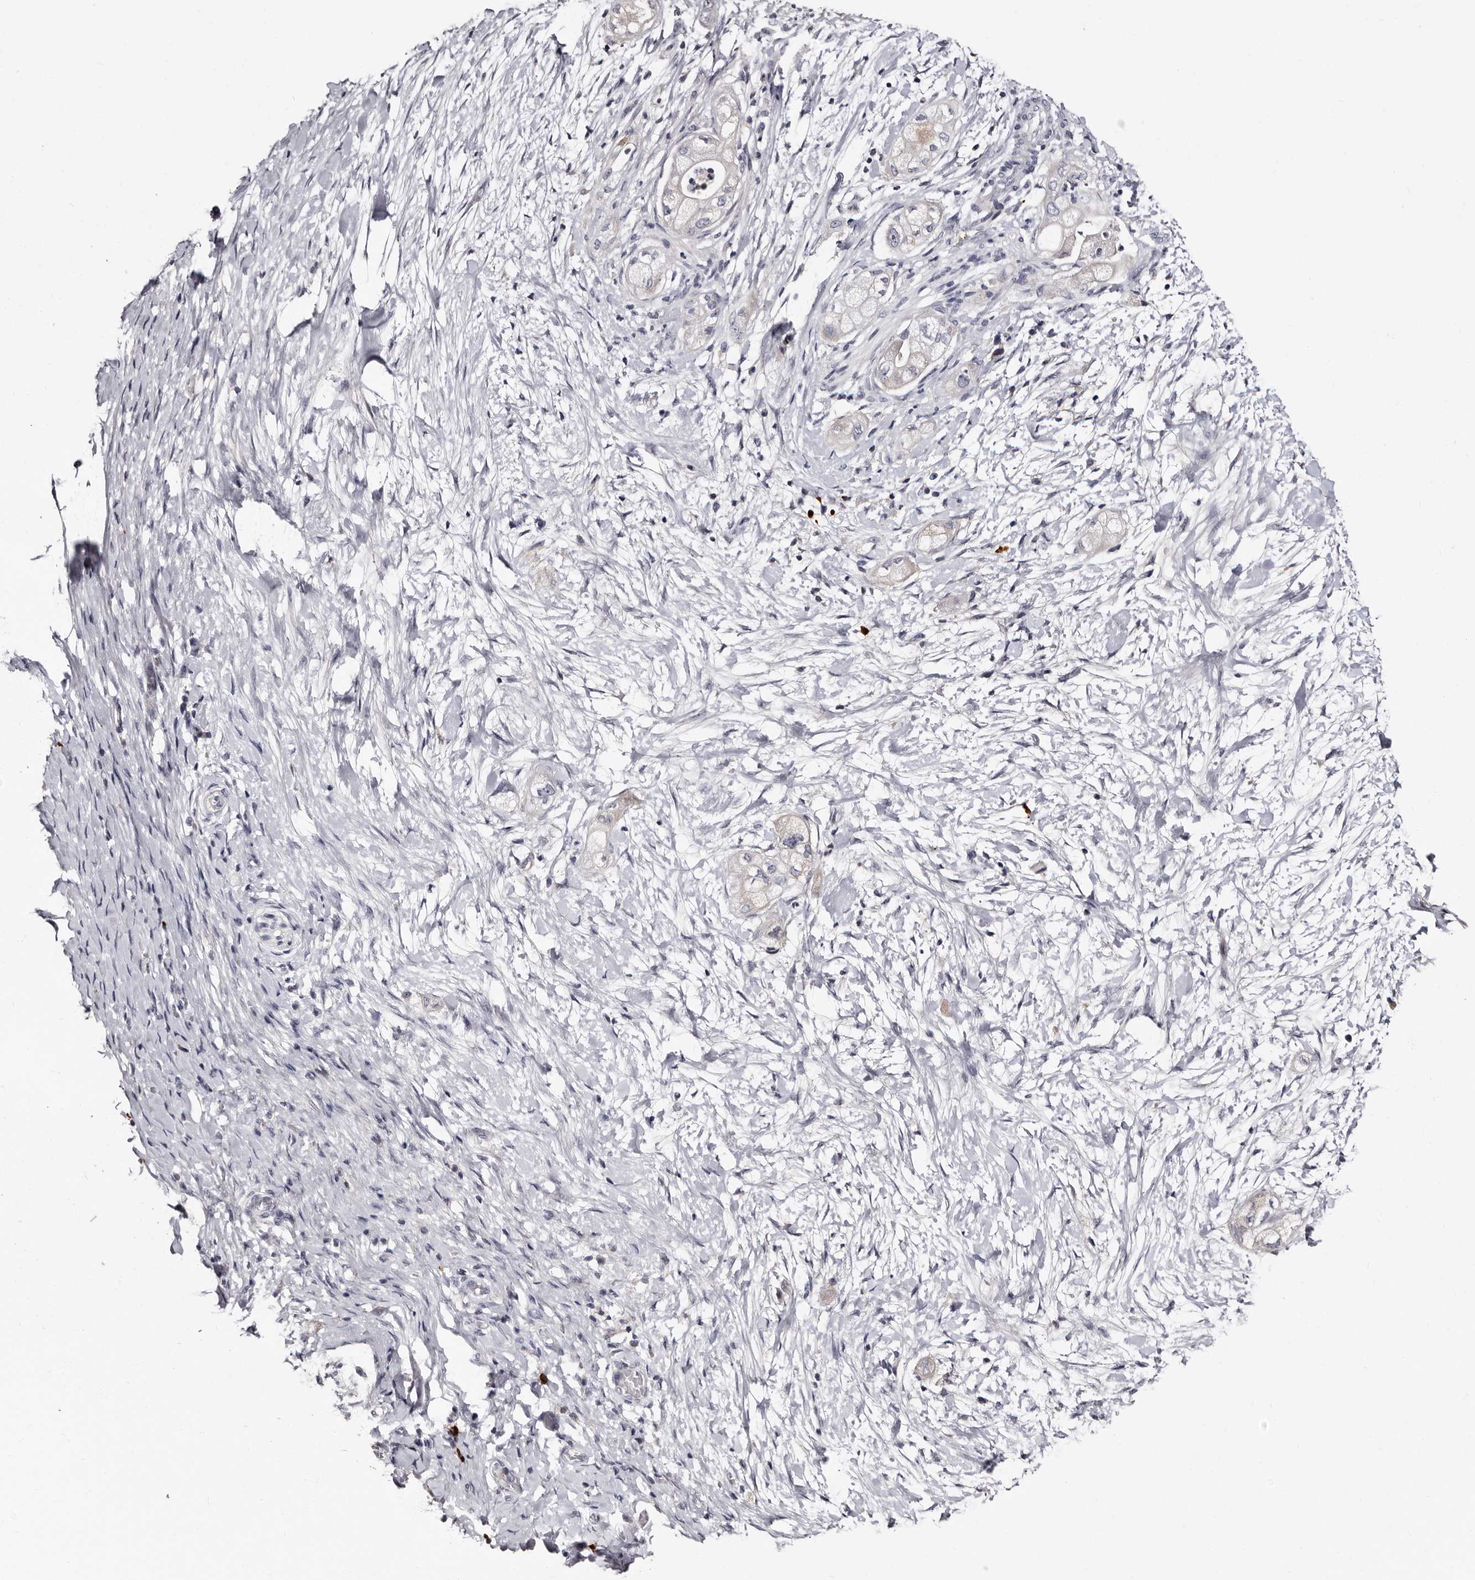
{"staining": {"intensity": "negative", "quantity": "none", "location": "none"}, "tissue": "pancreatic cancer", "cell_type": "Tumor cells", "image_type": "cancer", "snomed": [{"axis": "morphology", "description": "Adenocarcinoma, NOS"}, {"axis": "topography", "description": "Pancreas"}], "caption": "The image reveals no significant expression in tumor cells of pancreatic adenocarcinoma. (DAB (3,3'-diaminobenzidine) immunohistochemistry (IHC) visualized using brightfield microscopy, high magnification).", "gene": "TBC1D22B", "patient": {"sex": "male", "age": 58}}